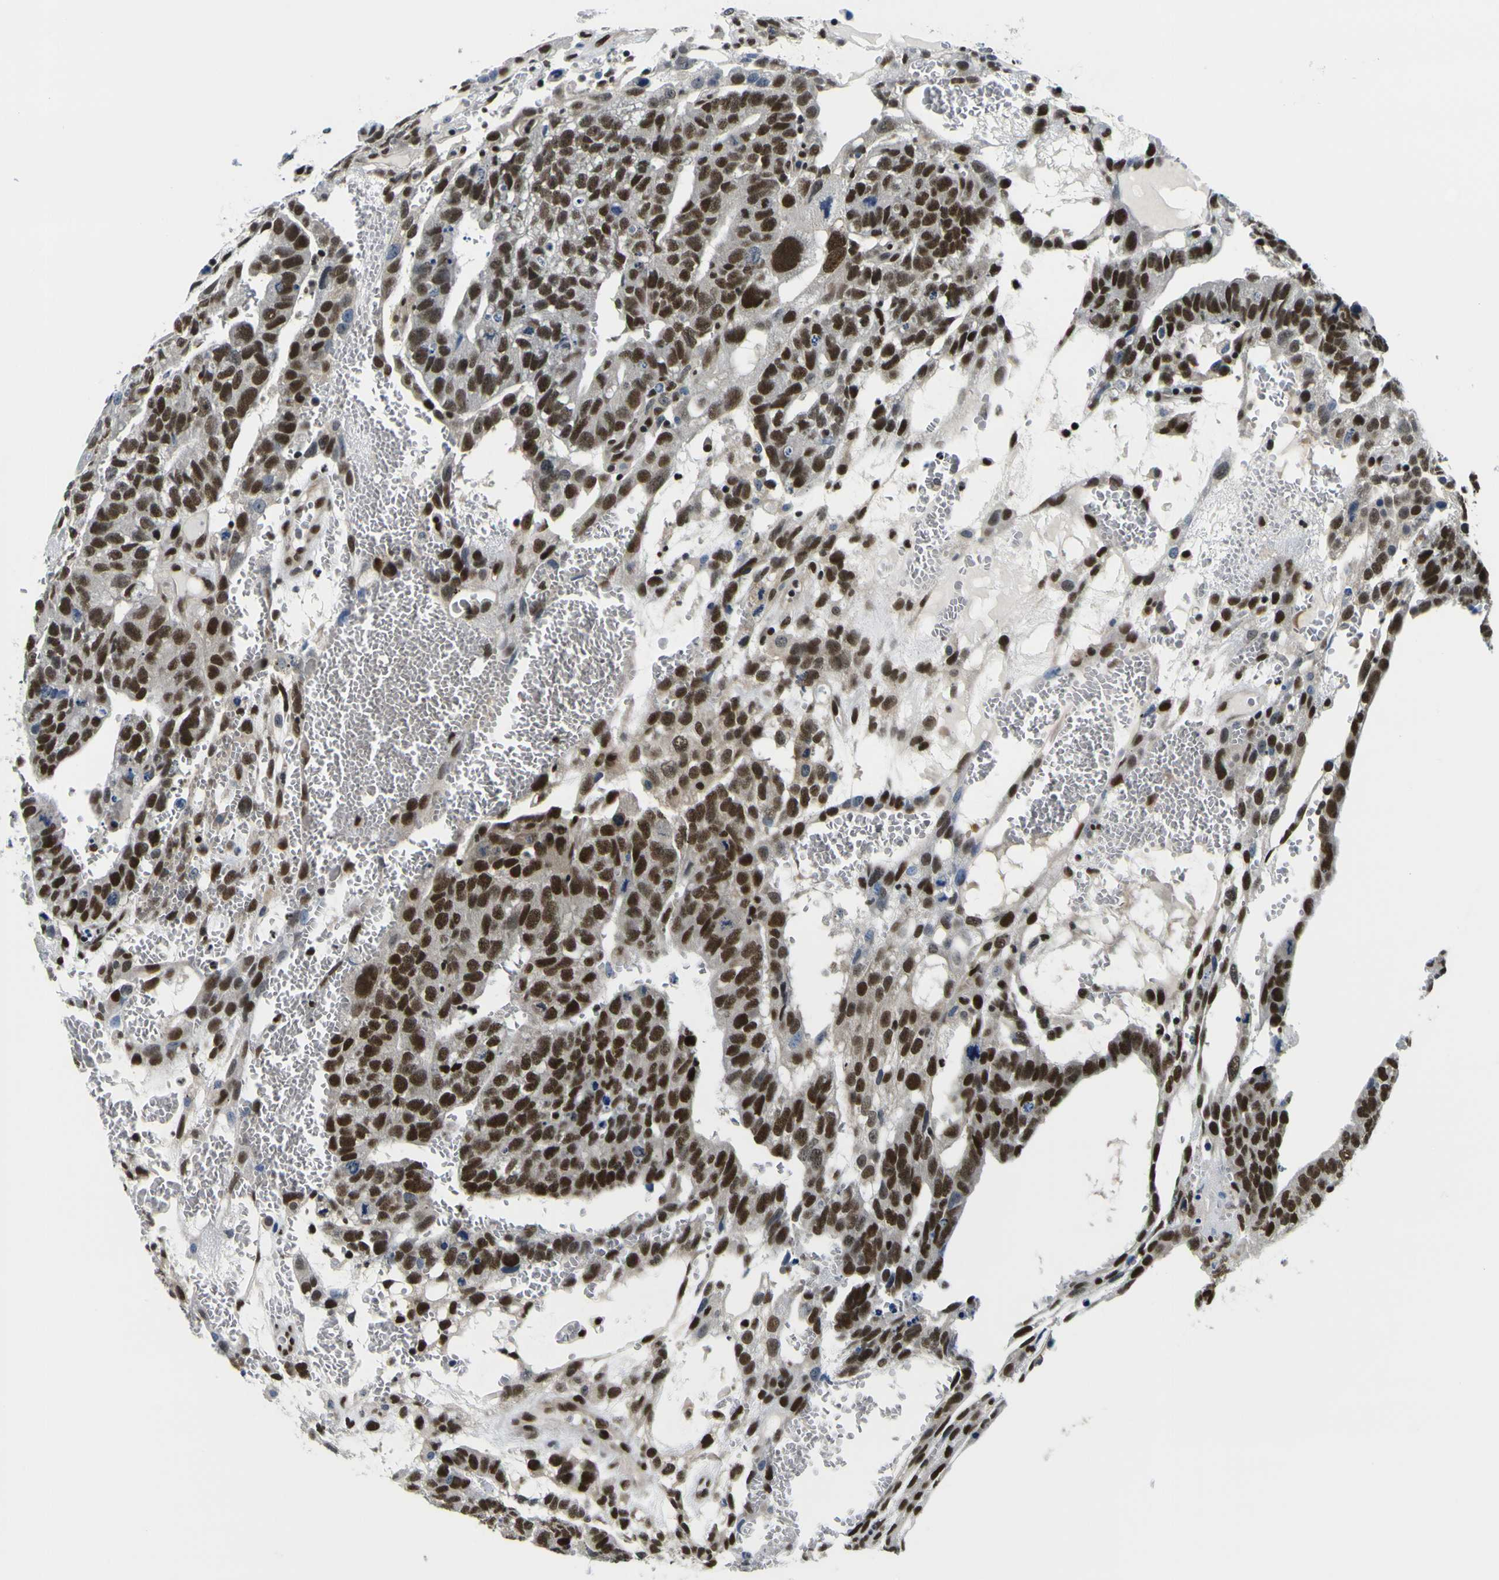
{"staining": {"intensity": "strong", "quantity": ">75%", "location": "nuclear"}, "tissue": "testis cancer", "cell_type": "Tumor cells", "image_type": "cancer", "snomed": [{"axis": "morphology", "description": "Seminoma, NOS"}, {"axis": "morphology", "description": "Carcinoma, Embryonal, NOS"}, {"axis": "topography", "description": "Testis"}], "caption": "Testis seminoma stained for a protein shows strong nuclear positivity in tumor cells.", "gene": "SP1", "patient": {"sex": "male", "age": 52}}